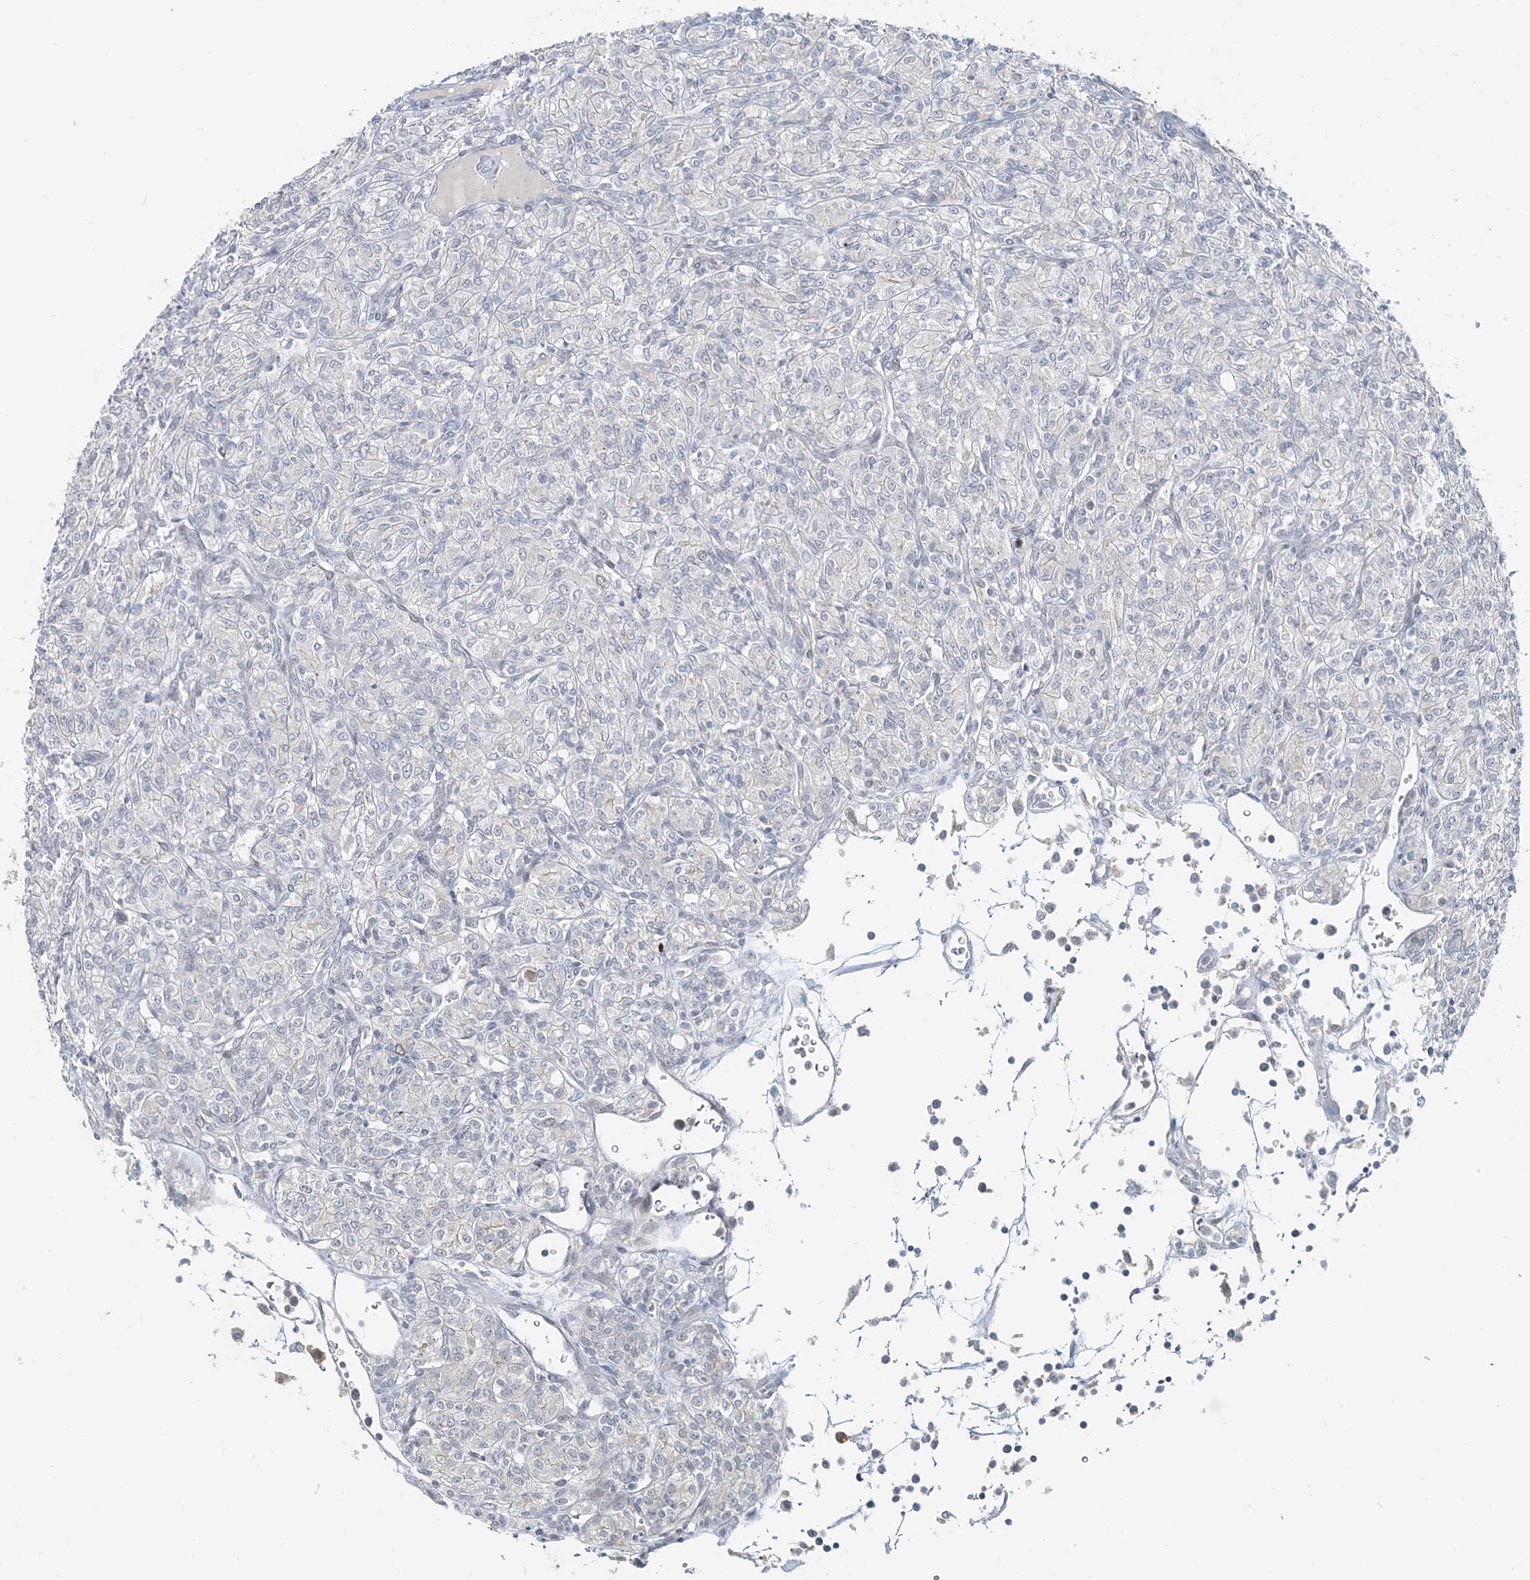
{"staining": {"intensity": "negative", "quantity": "none", "location": "none"}, "tissue": "renal cancer", "cell_type": "Tumor cells", "image_type": "cancer", "snomed": [{"axis": "morphology", "description": "Adenocarcinoma, NOS"}, {"axis": "topography", "description": "Kidney"}], "caption": "Immunohistochemistry of human renal cancer (adenocarcinoma) displays no positivity in tumor cells.", "gene": "LEXM", "patient": {"sex": "male", "age": 77}}